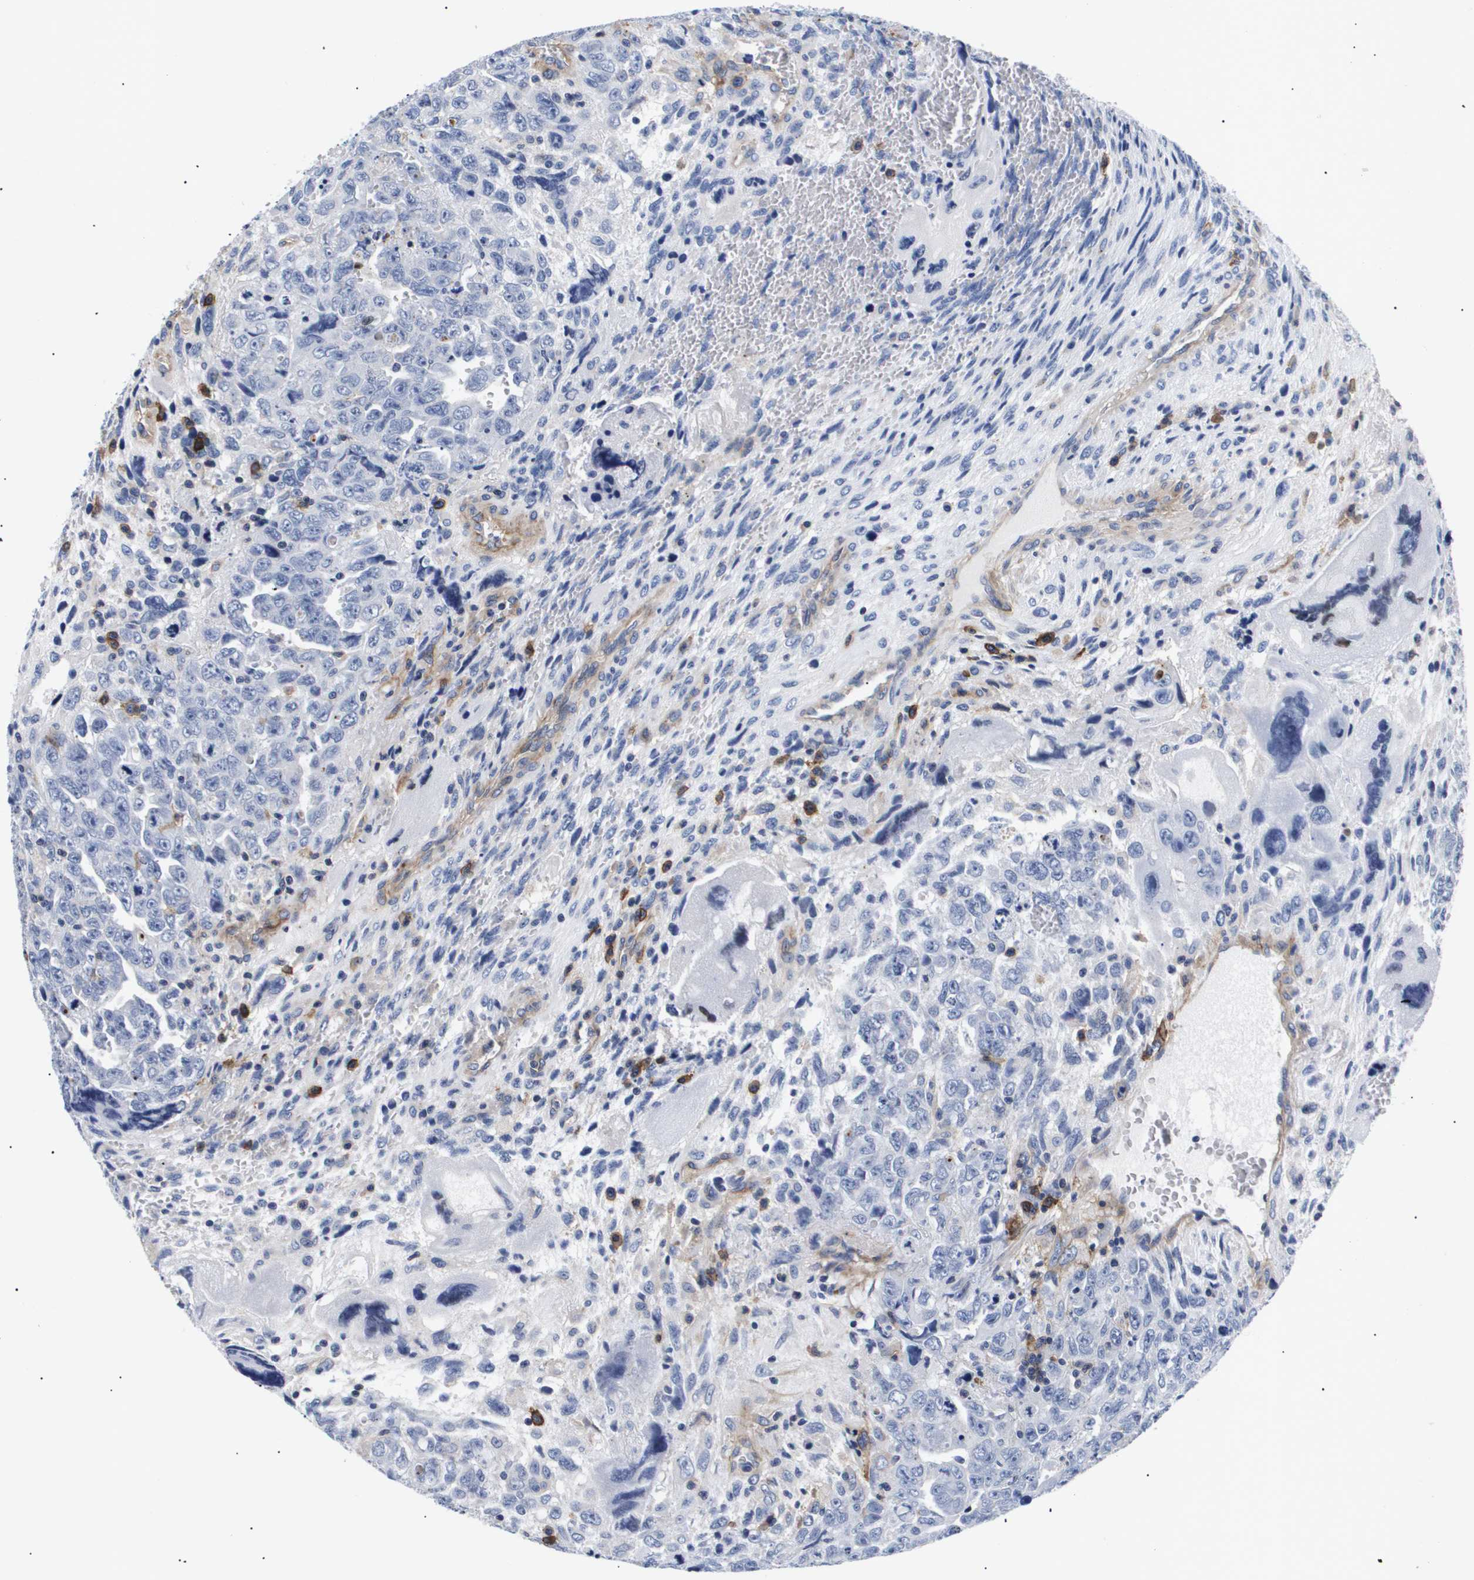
{"staining": {"intensity": "negative", "quantity": "none", "location": "none"}, "tissue": "testis cancer", "cell_type": "Tumor cells", "image_type": "cancer", "snomed": [{"axis": "morphology", "description": "Carcinoma, Embryonal, NOS"}, {"axis": "topography", "description": "Testis"}], "caption": "The immunohistochemistry image has no significant positivity in tumor cells of testis embryonal carcinoma tissue.", "gene": "SHD", "patient": {"sex": "male", "age": 28}}